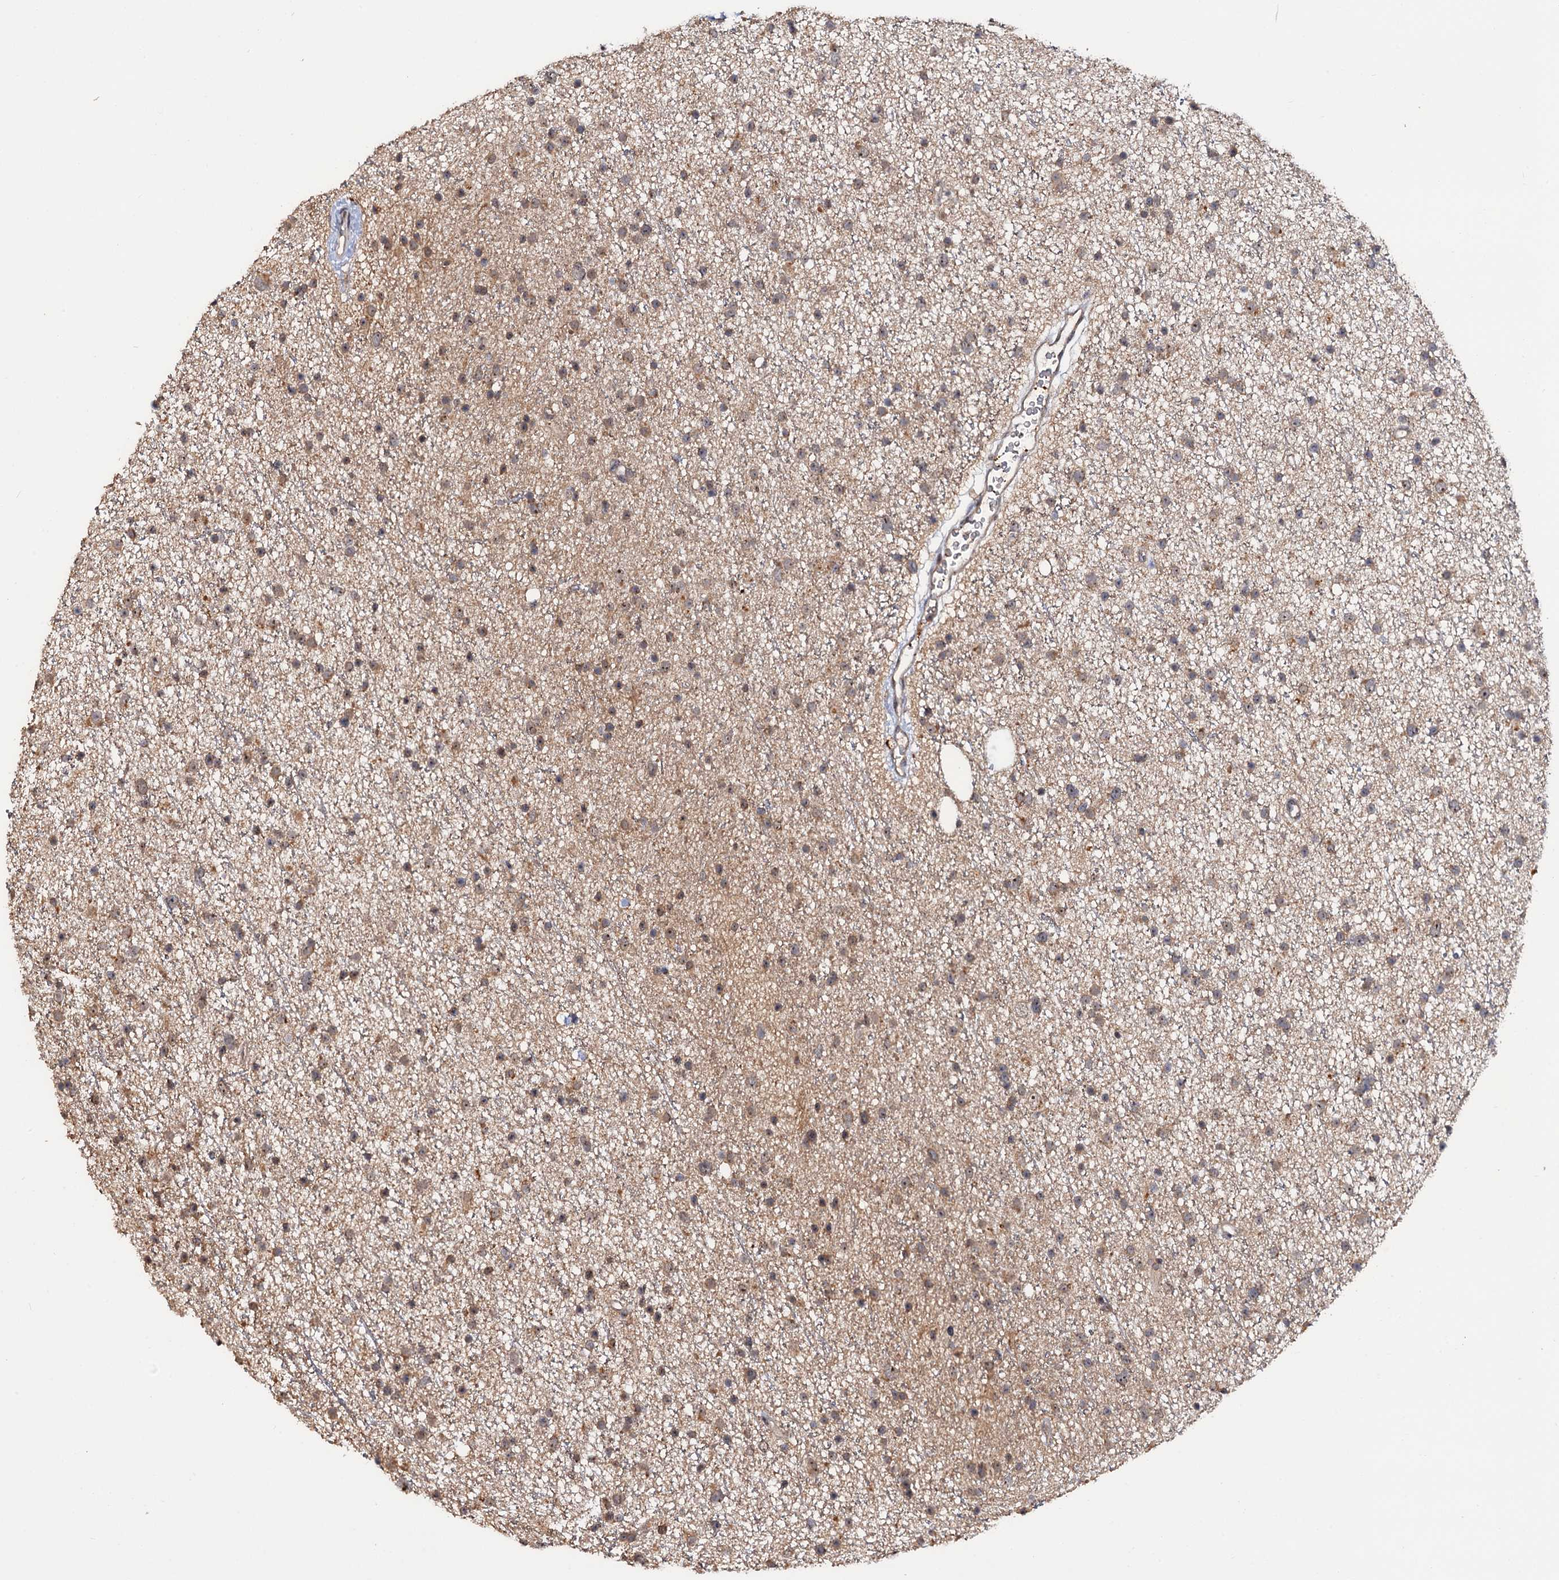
{"staining": {"intensity": "weak", "quantity": ">75%", "location": "cytoplasmic/membranous,nuclear"}, "tissue": "glioma", "cell_type": "Tumor cells", "image_type": "cancer", "snomed": [{"axis": "morphology", "description": "Glioma, malignant, Low grade"}, {"axis": "topography", "description": "Cerebral cortex"}], "caption": "A low amount of weak cytoplasmic/membranous and nuclear staining is seen in approximately >75% of tumor cells in malignant low-grade glioma tissue. (DAB = brown stain, brightfield microscopy at high magnification).", "gene": "LRRC63", "patient": {"sex": "female", "age": 39}}